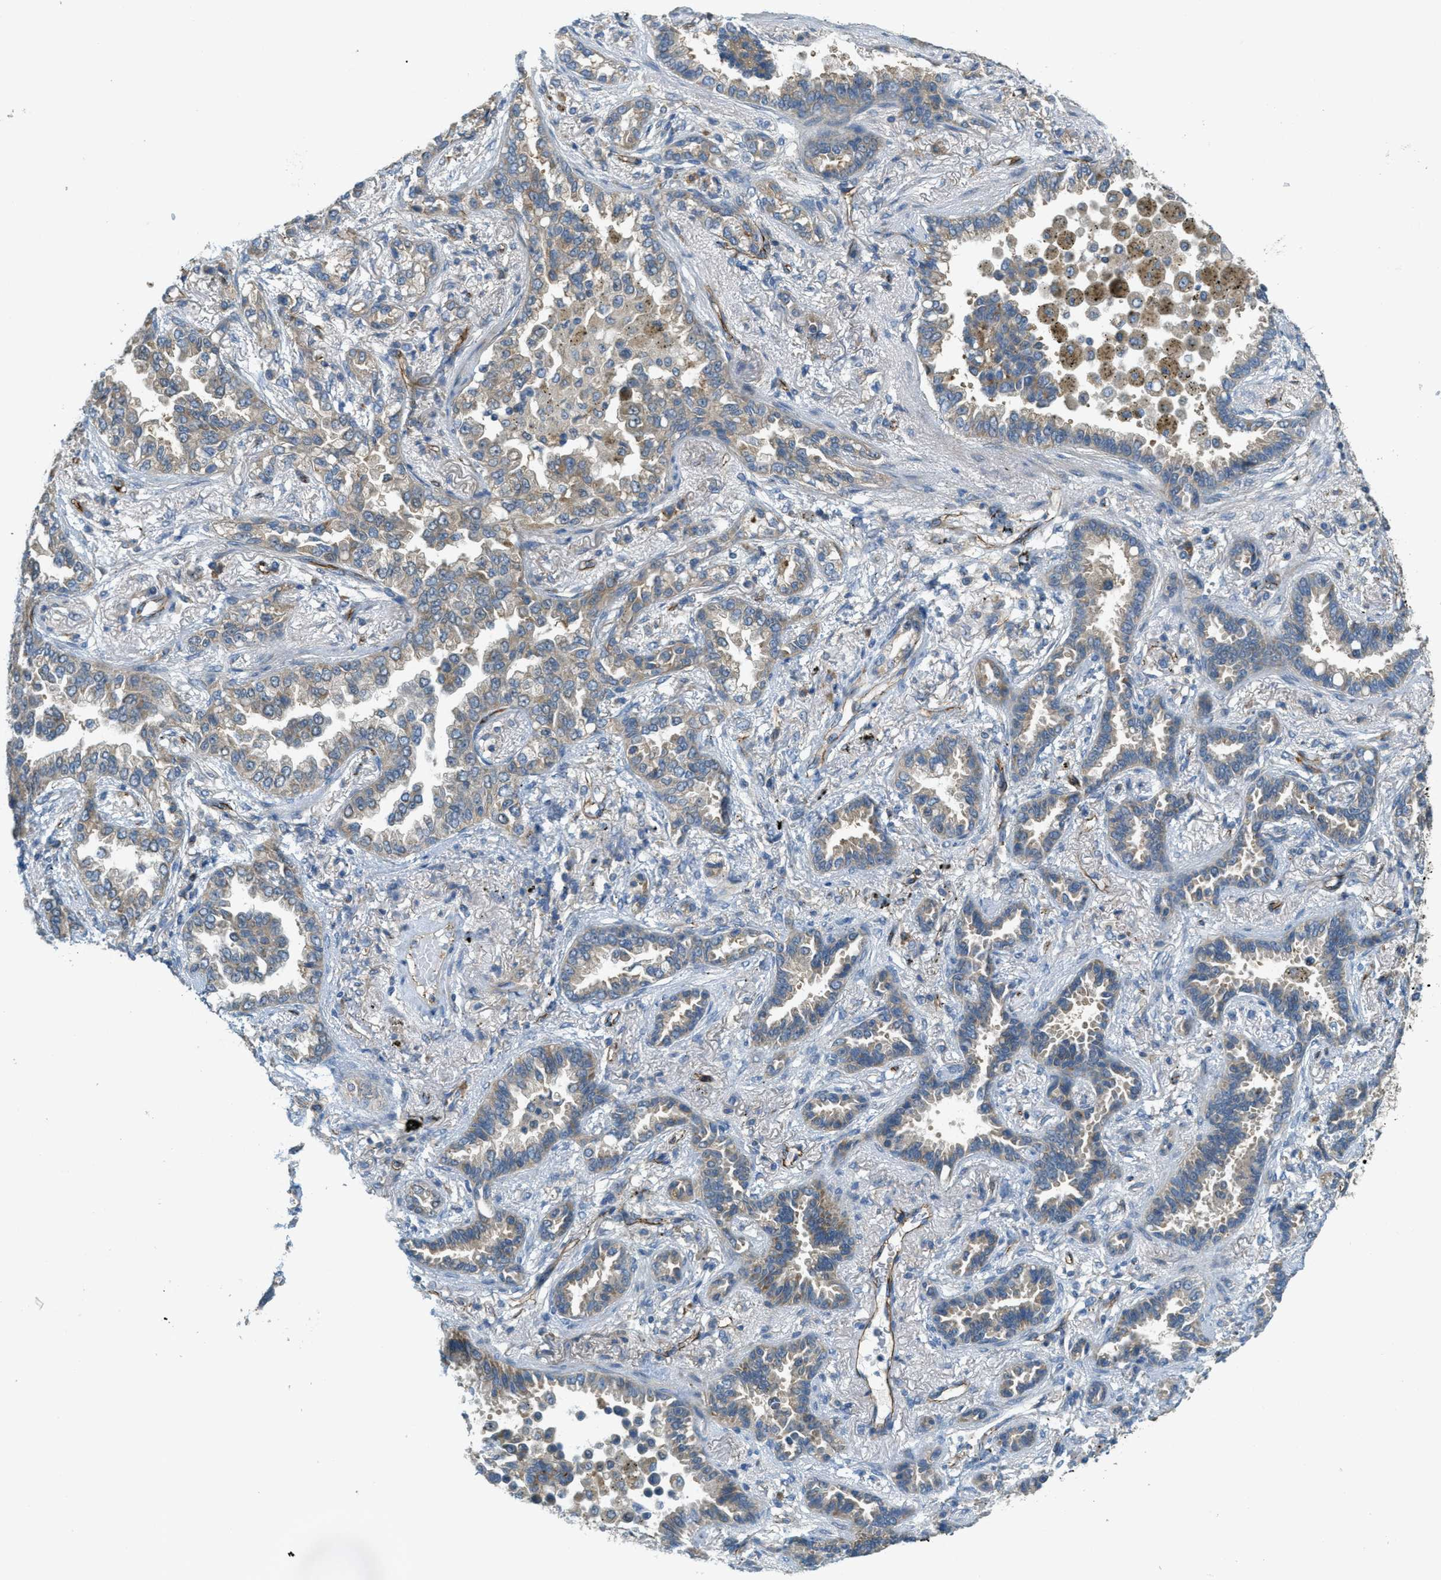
{"staining": {"intensity": "weak", "quantity": ">75%", "location": "cytoplasmic/membranous"}, "tissue": "lung cancer", "cell_type": "Tumor cells", "image_type": "cancer", "snomed": [{"axis": "morphology", "description": "Normal tissue, NOS"}, {"axis": "morphology", "description": "Adenocarcinoma, NOS"}, {"axis": "topography", "description": "Lung"}], "caption": "Lung adenocarcinoma stained with IHC displays weak cytoplasmic/membranous staining in about >75% of tumor cells. (IHC, brightfield microscopy, high magnification).", "gene": "JCAD", "patient": {"sex": "male", "age": 59}}